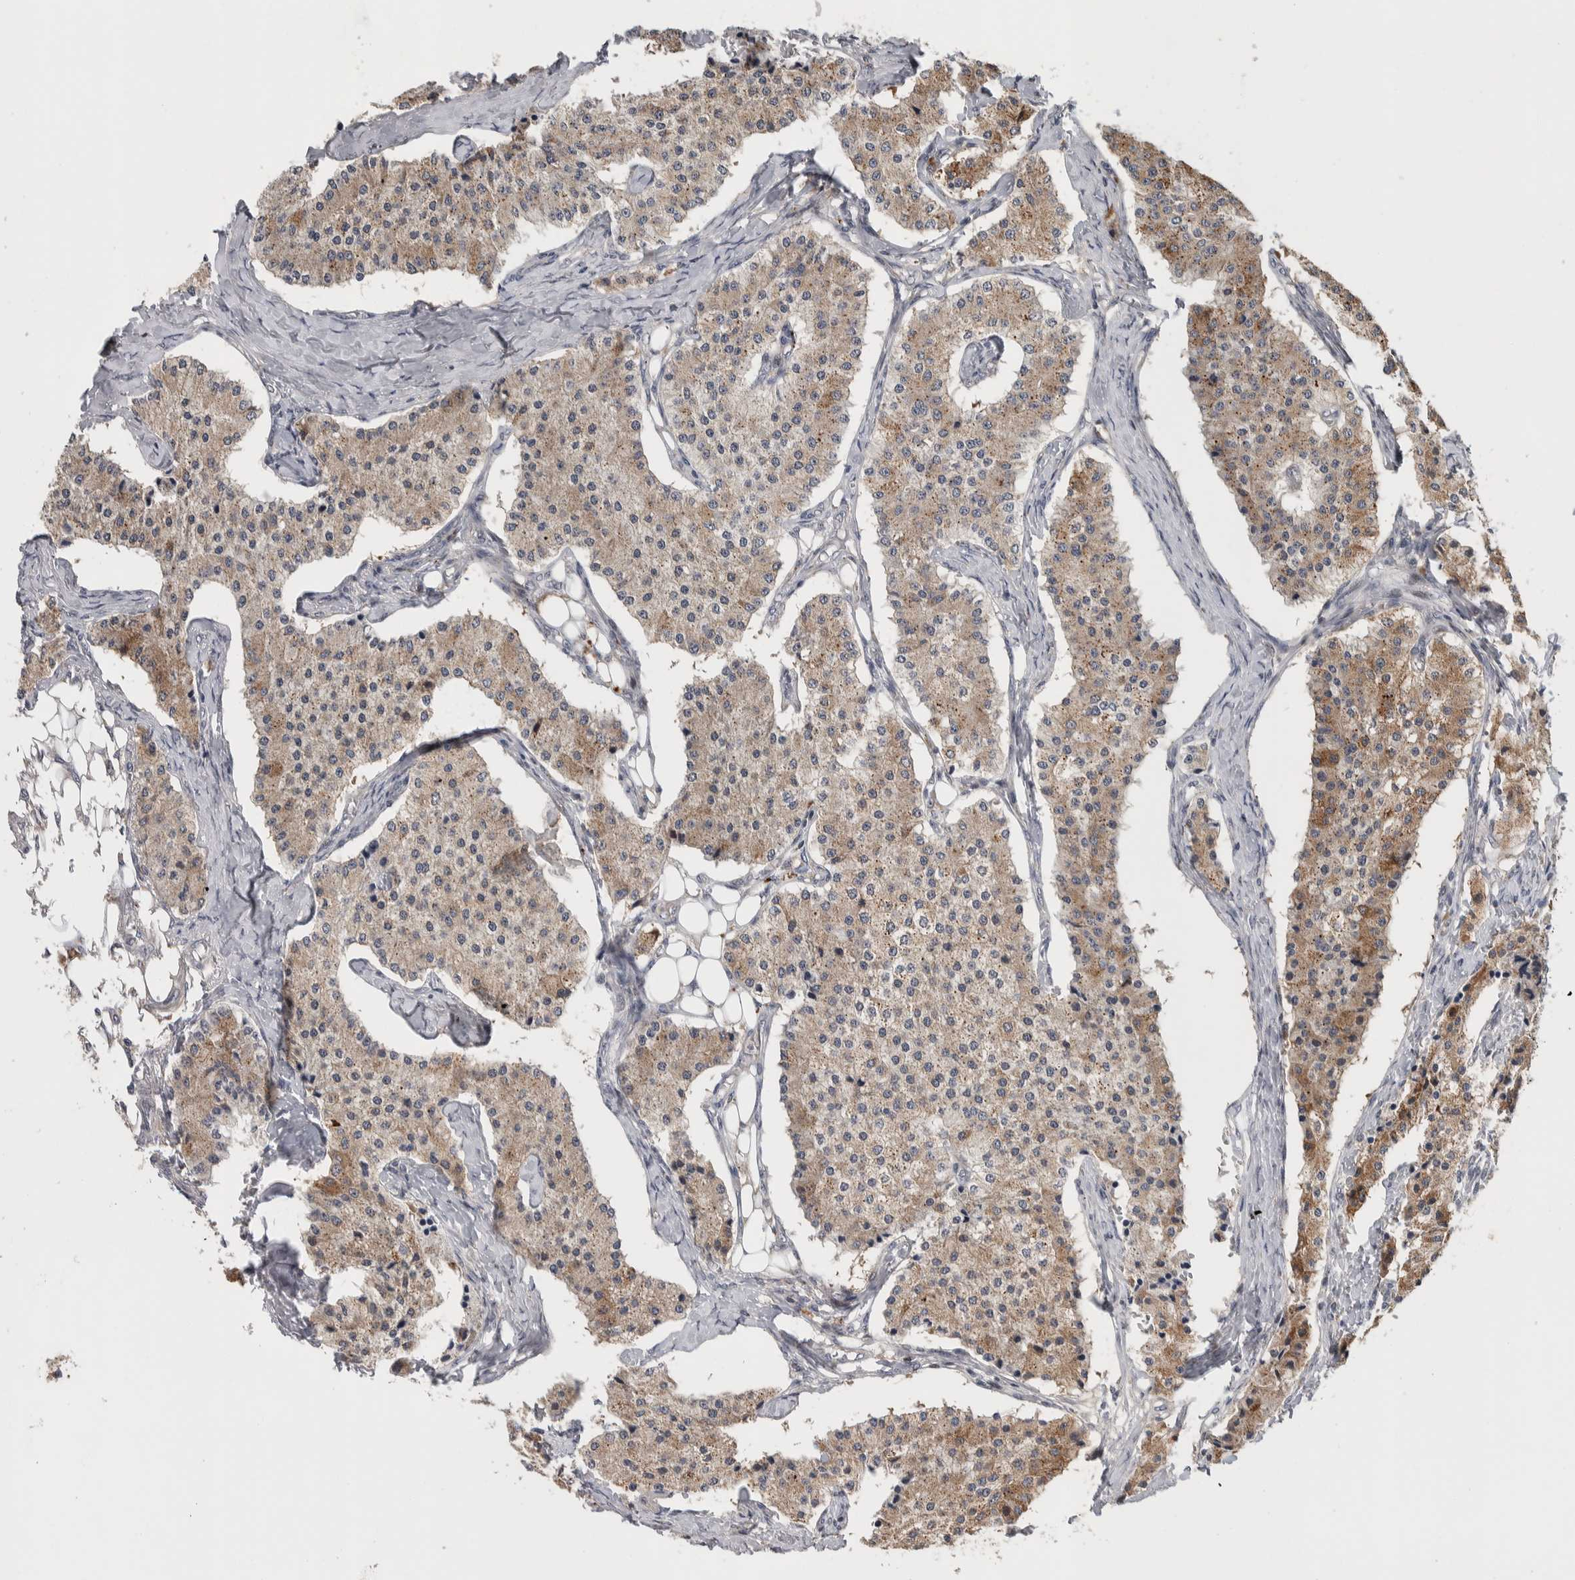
{"staining": {"intensity": "weak", "quantity": ">75%", "location": "cytoplasmic/membranous"}, "tissue": "carcinoid", "cell_type": "Tumor cells", "image_type": "cancer", "snomed": [{"axis": "morphology", "description": "Carcinoid, malignant, NOS"}, {"axis": "topography", "description": "Colon"}], "caption": "There is low levels of weak cytoplasmic/membranous positivity in tumor cells of carcinoid (malignant), as demonstrated by immunohistochemical staining (brown color).", "gene": "PRRG4", "patient": {"sex": "female", "age": 52}}